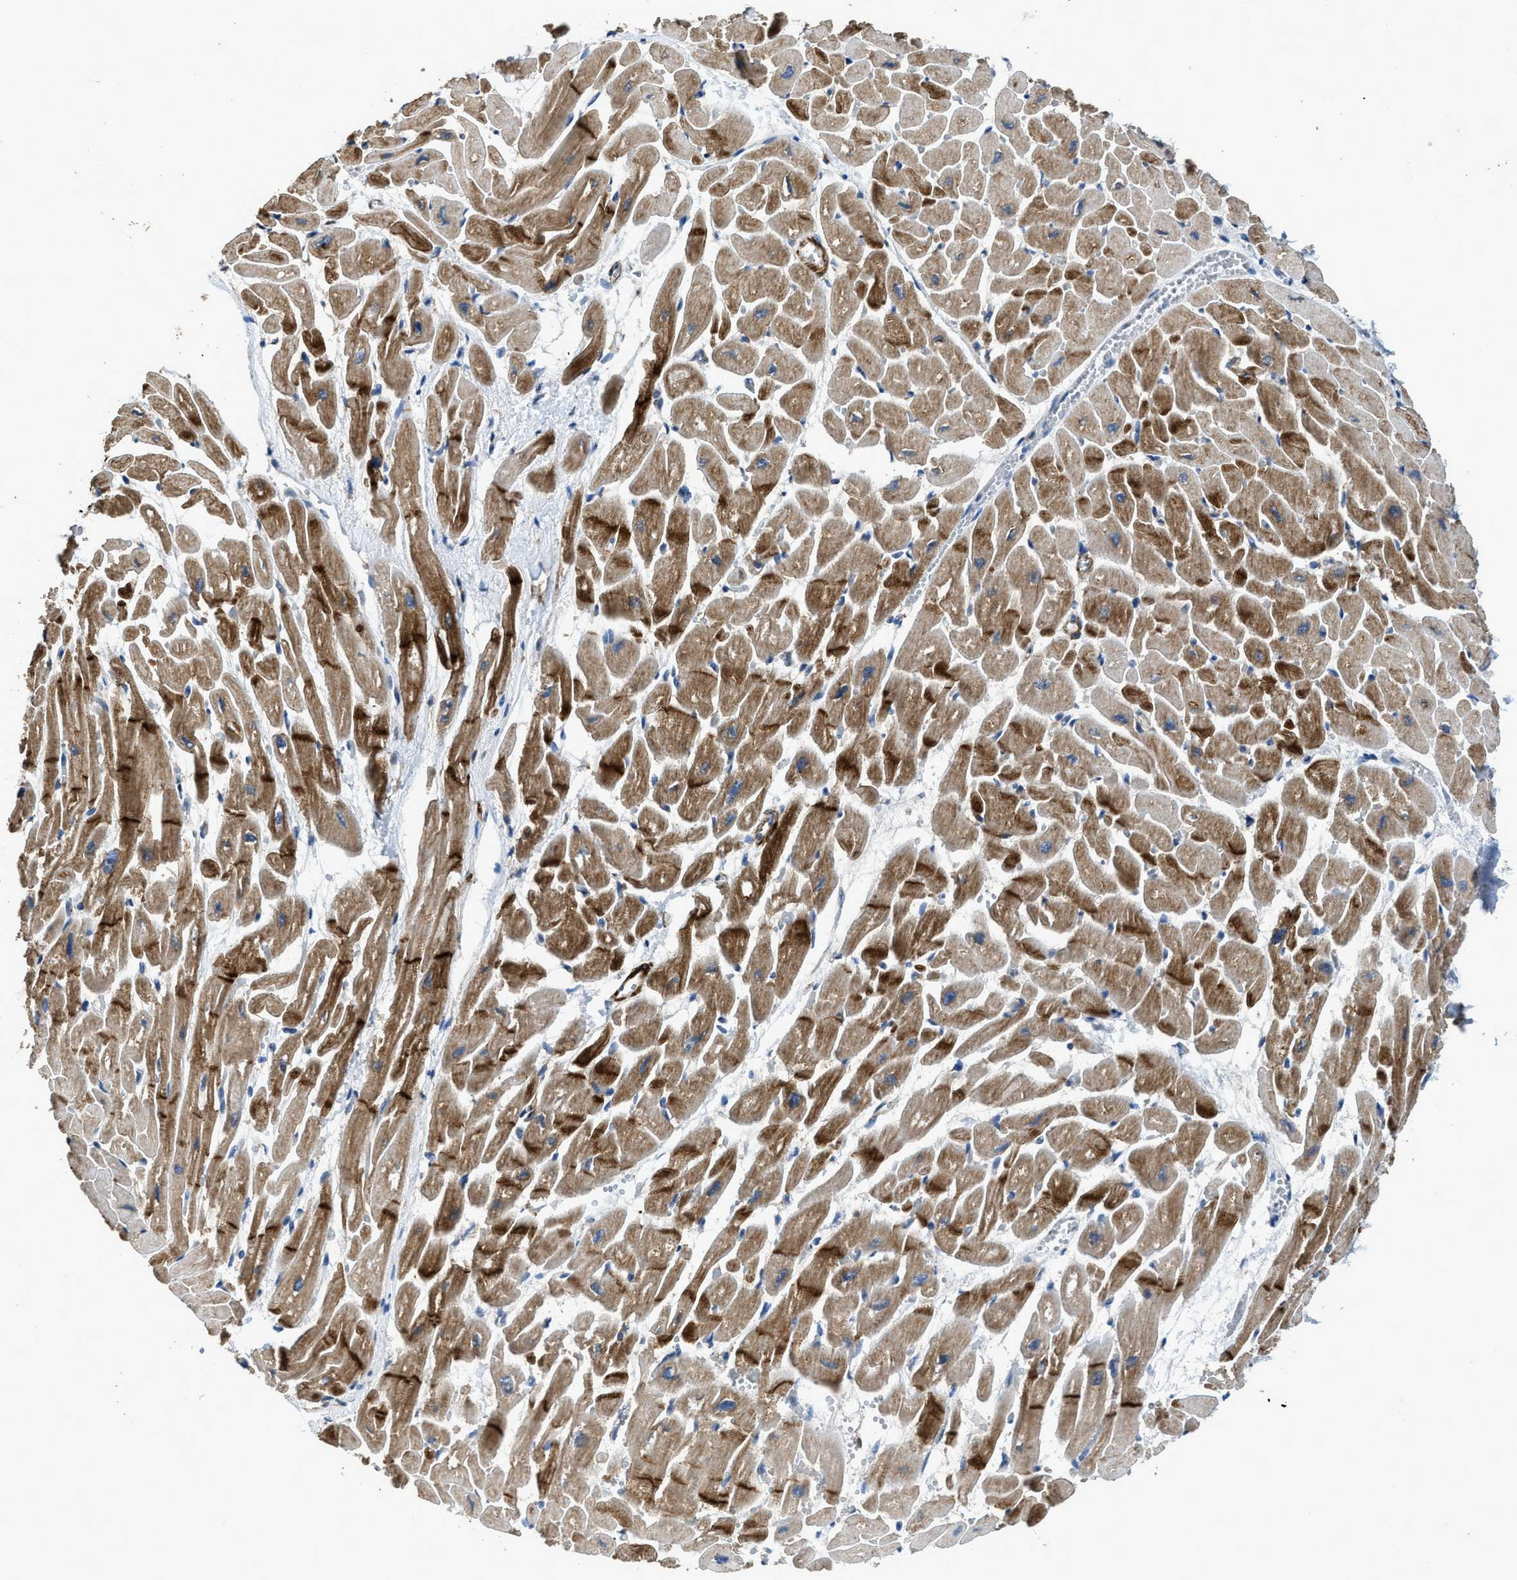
{"staining": {"intensity": "moderate", "quantity": ">75%", "location": "cytoplasmic/membranous"}, "tissue": "heart muscle", "cell_type": "Cardiomyocytes", "image_type": "normal", "snomed": [{"axis": "morphology", "description": "Normal tissue, NOS"}, {"axis": "topography", "description": "Heart"}], "caption": "Human heart muscle stained with a brown dye displays moderate cytoplasmic/membranous positive staining in about >75% of cardiomyocytes.", "gene": "SYNM", "patient": {"sex": "male", "age": 45}}